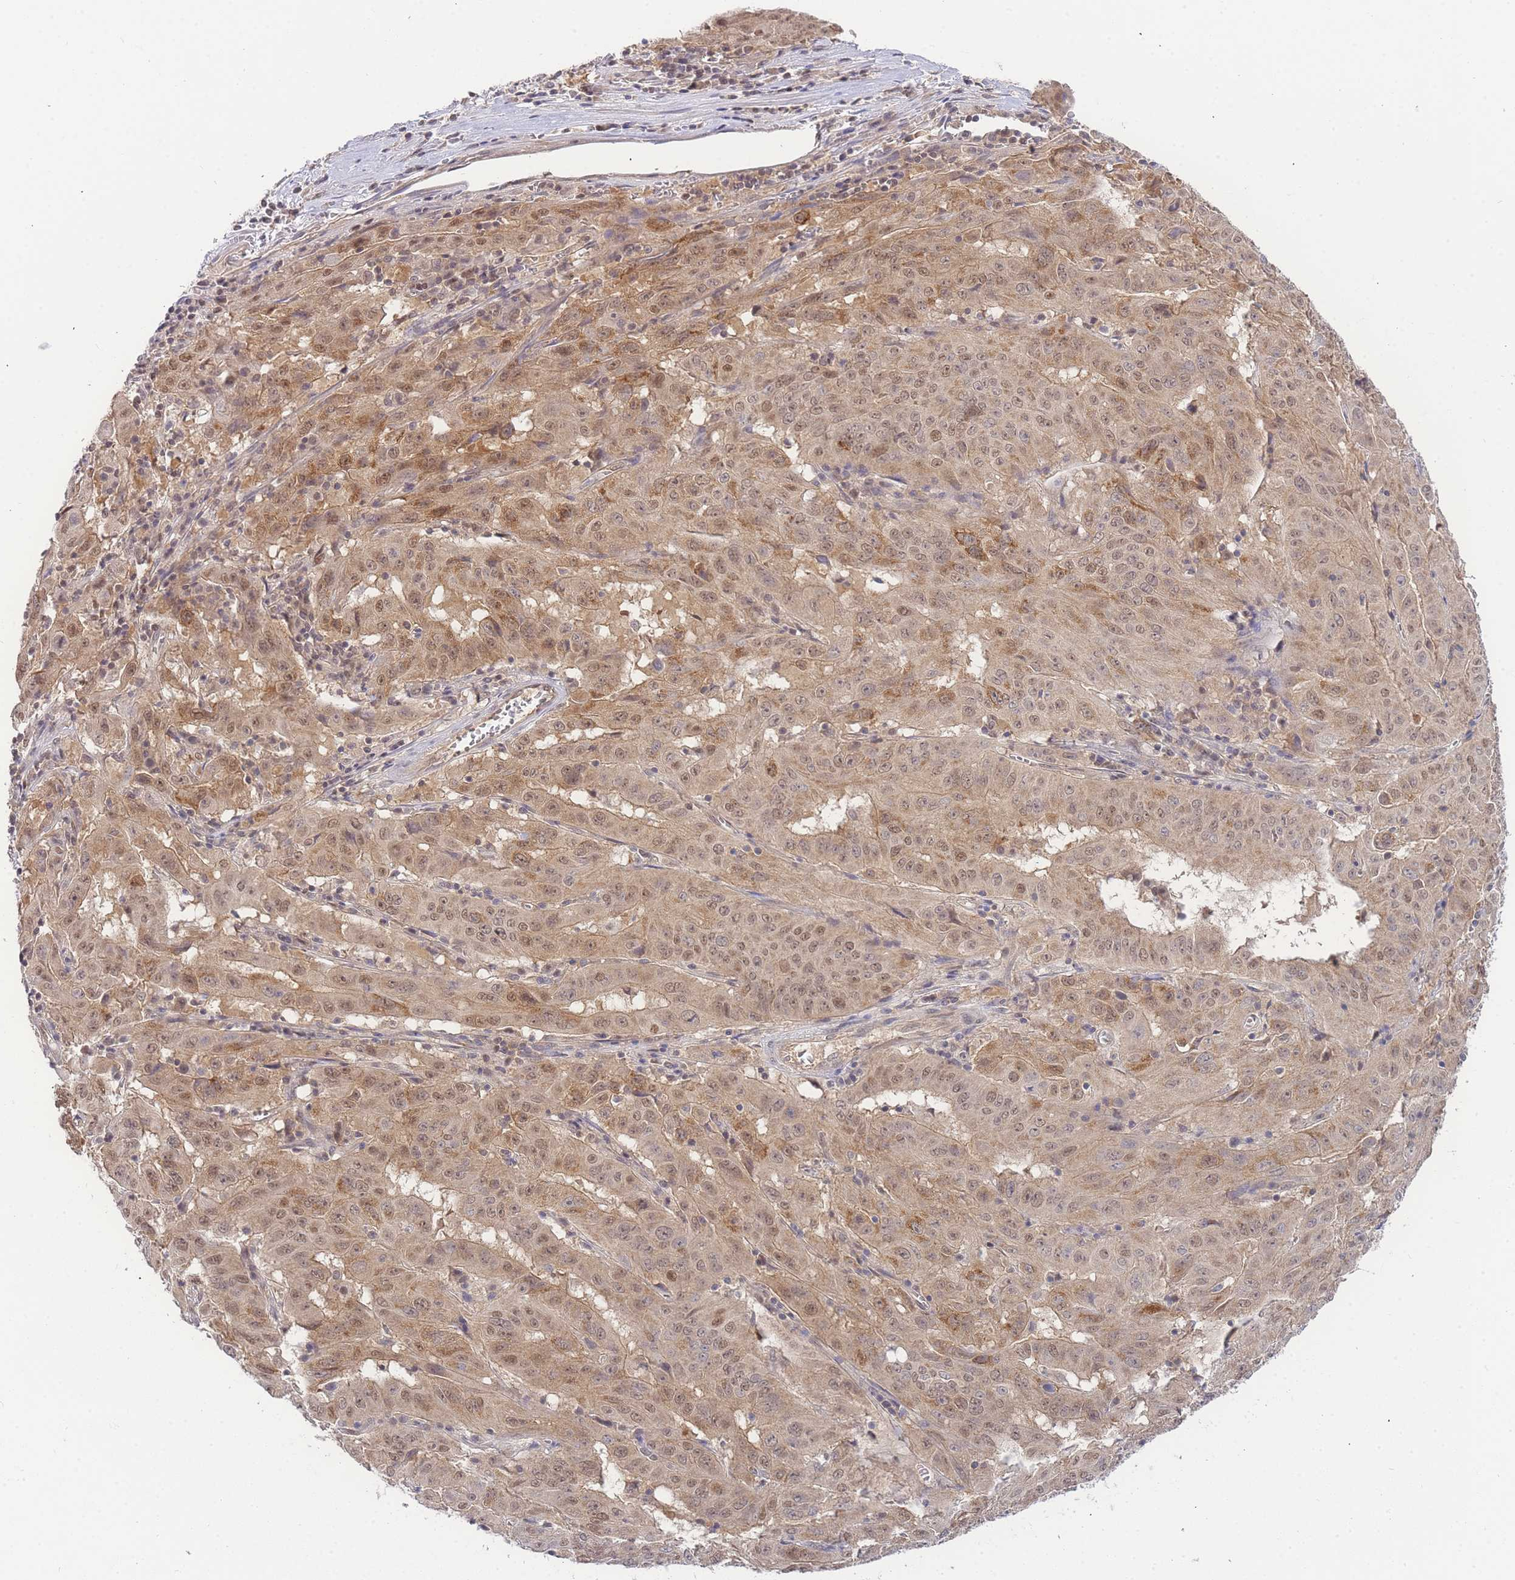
{"staining": {"intensity": "moderate", "quantity": ">75%", "location": "cytoplasmic/membranous,nuclear"}, "tissue": "pancreatic cancer", "cell_type": "Tumor cells", "image_type": "cancer", "snomed": [{"axis": "morphology", "description": "Adenocarcinoma, NOS"}, {"axis": "topography", "description": "Pancreas"}], "caption": "Pancreatic cancer (adenocarcinoma) tissue demonstrates moderate cytoplasmic/membranous and nuclear staining in about >75% of tumor cells (DAB = brown stain, brightfield microscopy at high magnification).", "gene": "KIAA1191", "patient": {"sex": "male", "age": 63}}